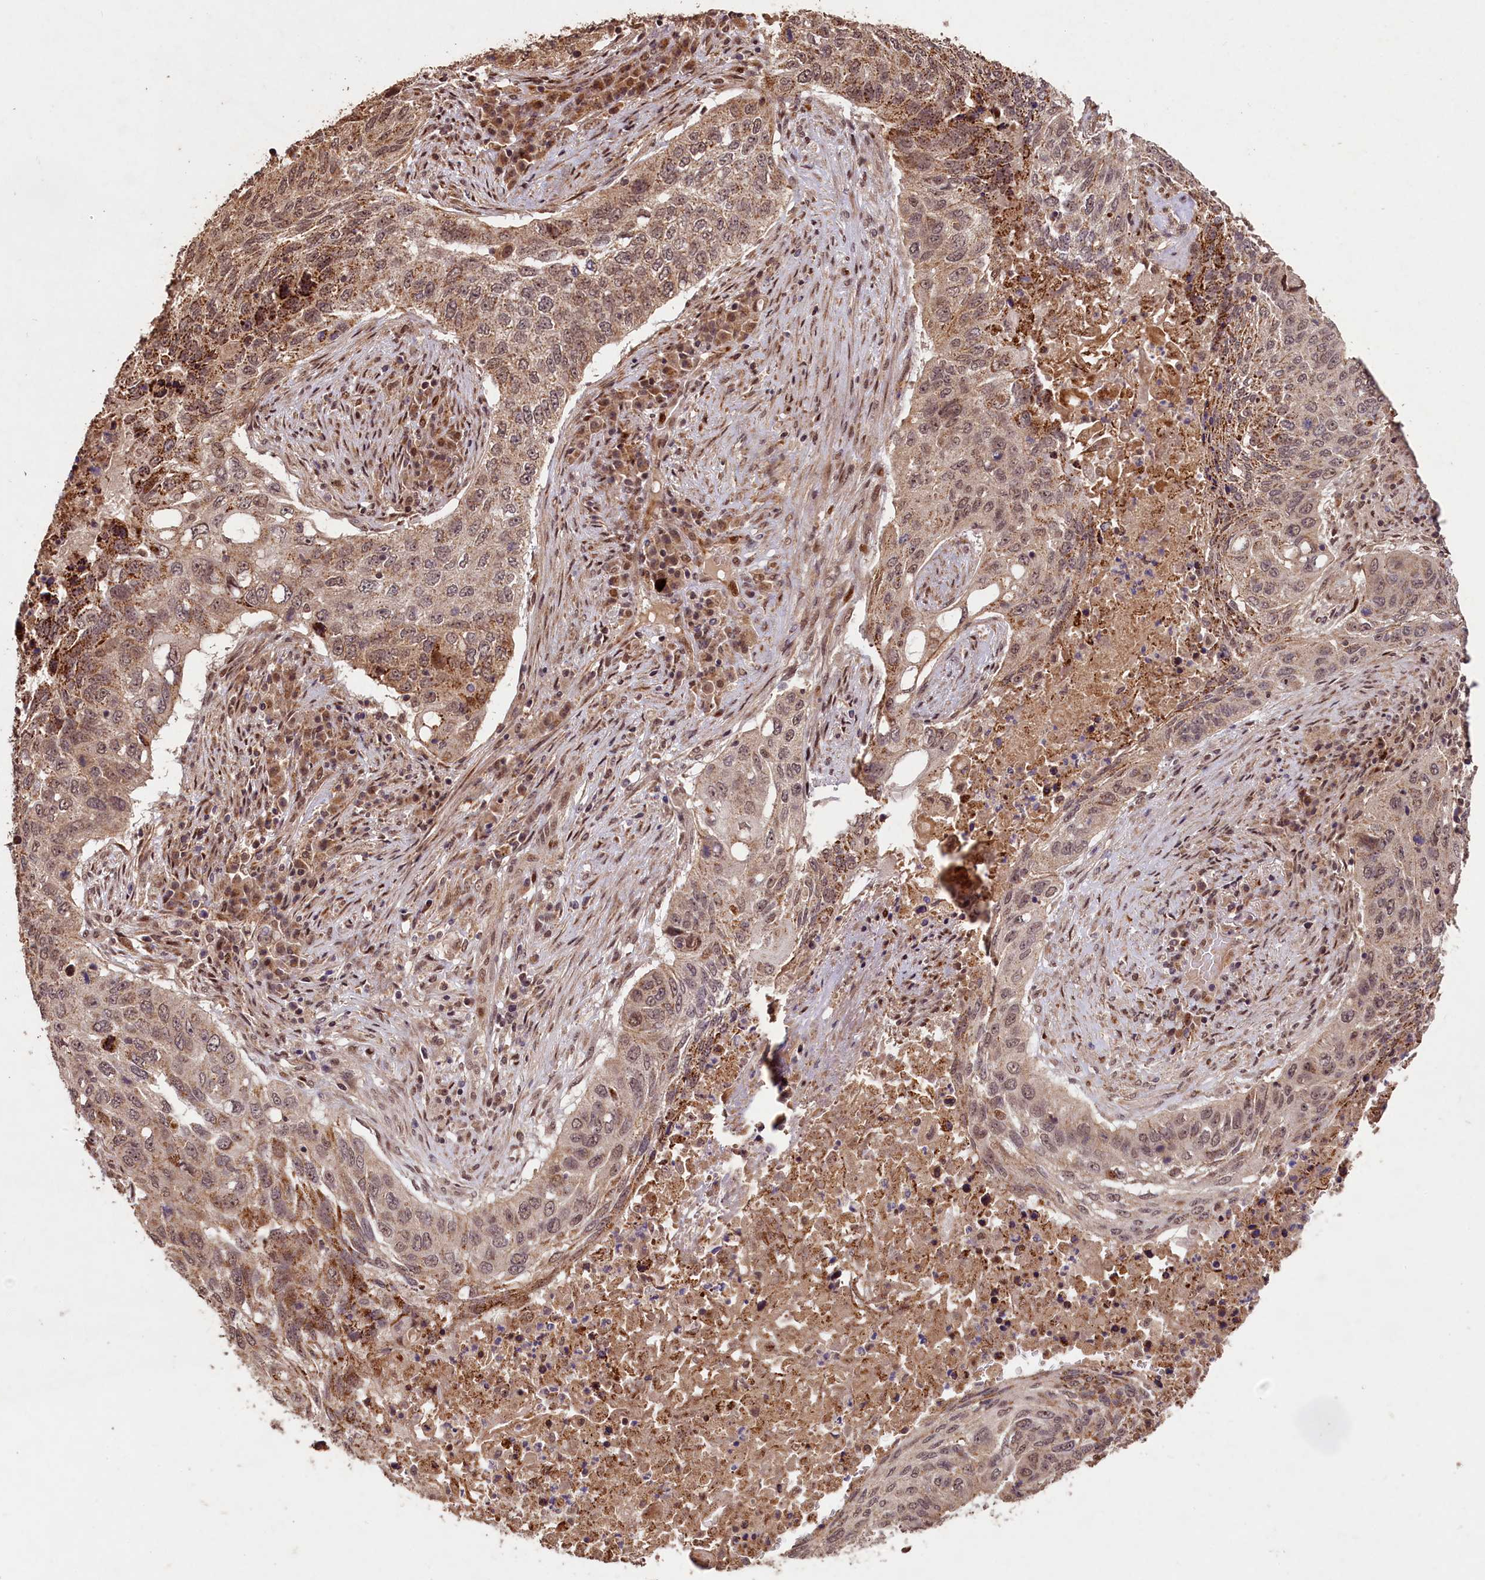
{"staining": {"intensity": "moderate", "quantity": ">75%", "location": "cytoplasmic/membranous,nuclear"}, "tissue": "lung cancer", "cell_type": "Tumor cells", "image_type": "cancer", "snomed": [{"axis": "morphology", "description": "Squamous cell carcinoma, NOS"}, {"axis": "topography", "description": "Lung"}], "caption": "DAB immunohistochemical staining of human lung cancer demonstrates moderate cytoplasmic/membranous and nuclear protein expression in about >75% of tumor cells.", "gene": "SHPRH", "patient": {"sex": "female", "age": 63}}